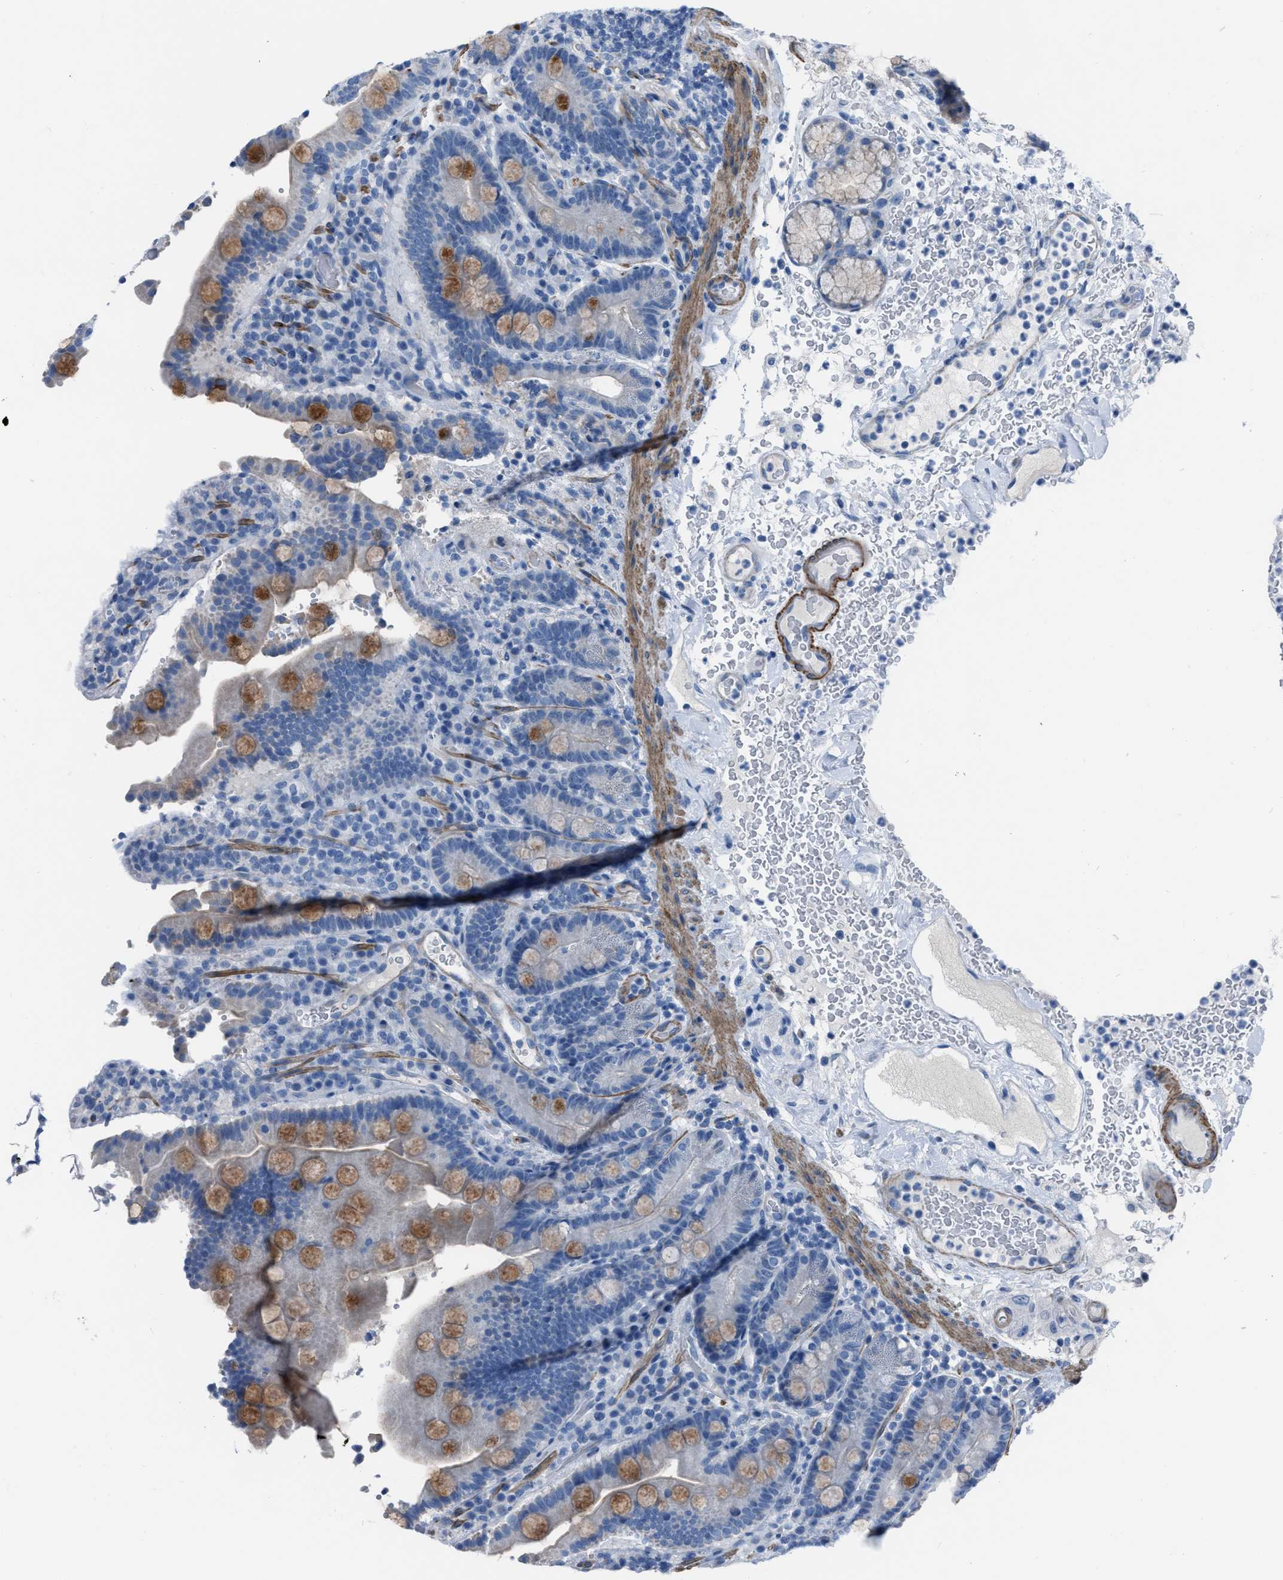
{"staining": {"intensity": "strong", "quantity": "<25%", "location": "cytoplasmic/membranous"}, "tissue": "duodenum", "cell_type": "Glandular cells", "image_type": "normal", "snomed": [{"axis": "morphology", "description": "Normal tissue, NOS"}, {"axis": "topography", "description": "Small intestine, NOS"}], "caption": "A histopathology image of duodenum stained for a protein displays strong cytoplasmic/membranous brown staining in glandular cells. (DAB IHC, brown staining for protein, blue staining for nuclei).", "gene": "SPATC1L", "patient": {"sex": "female", "age": 71}}